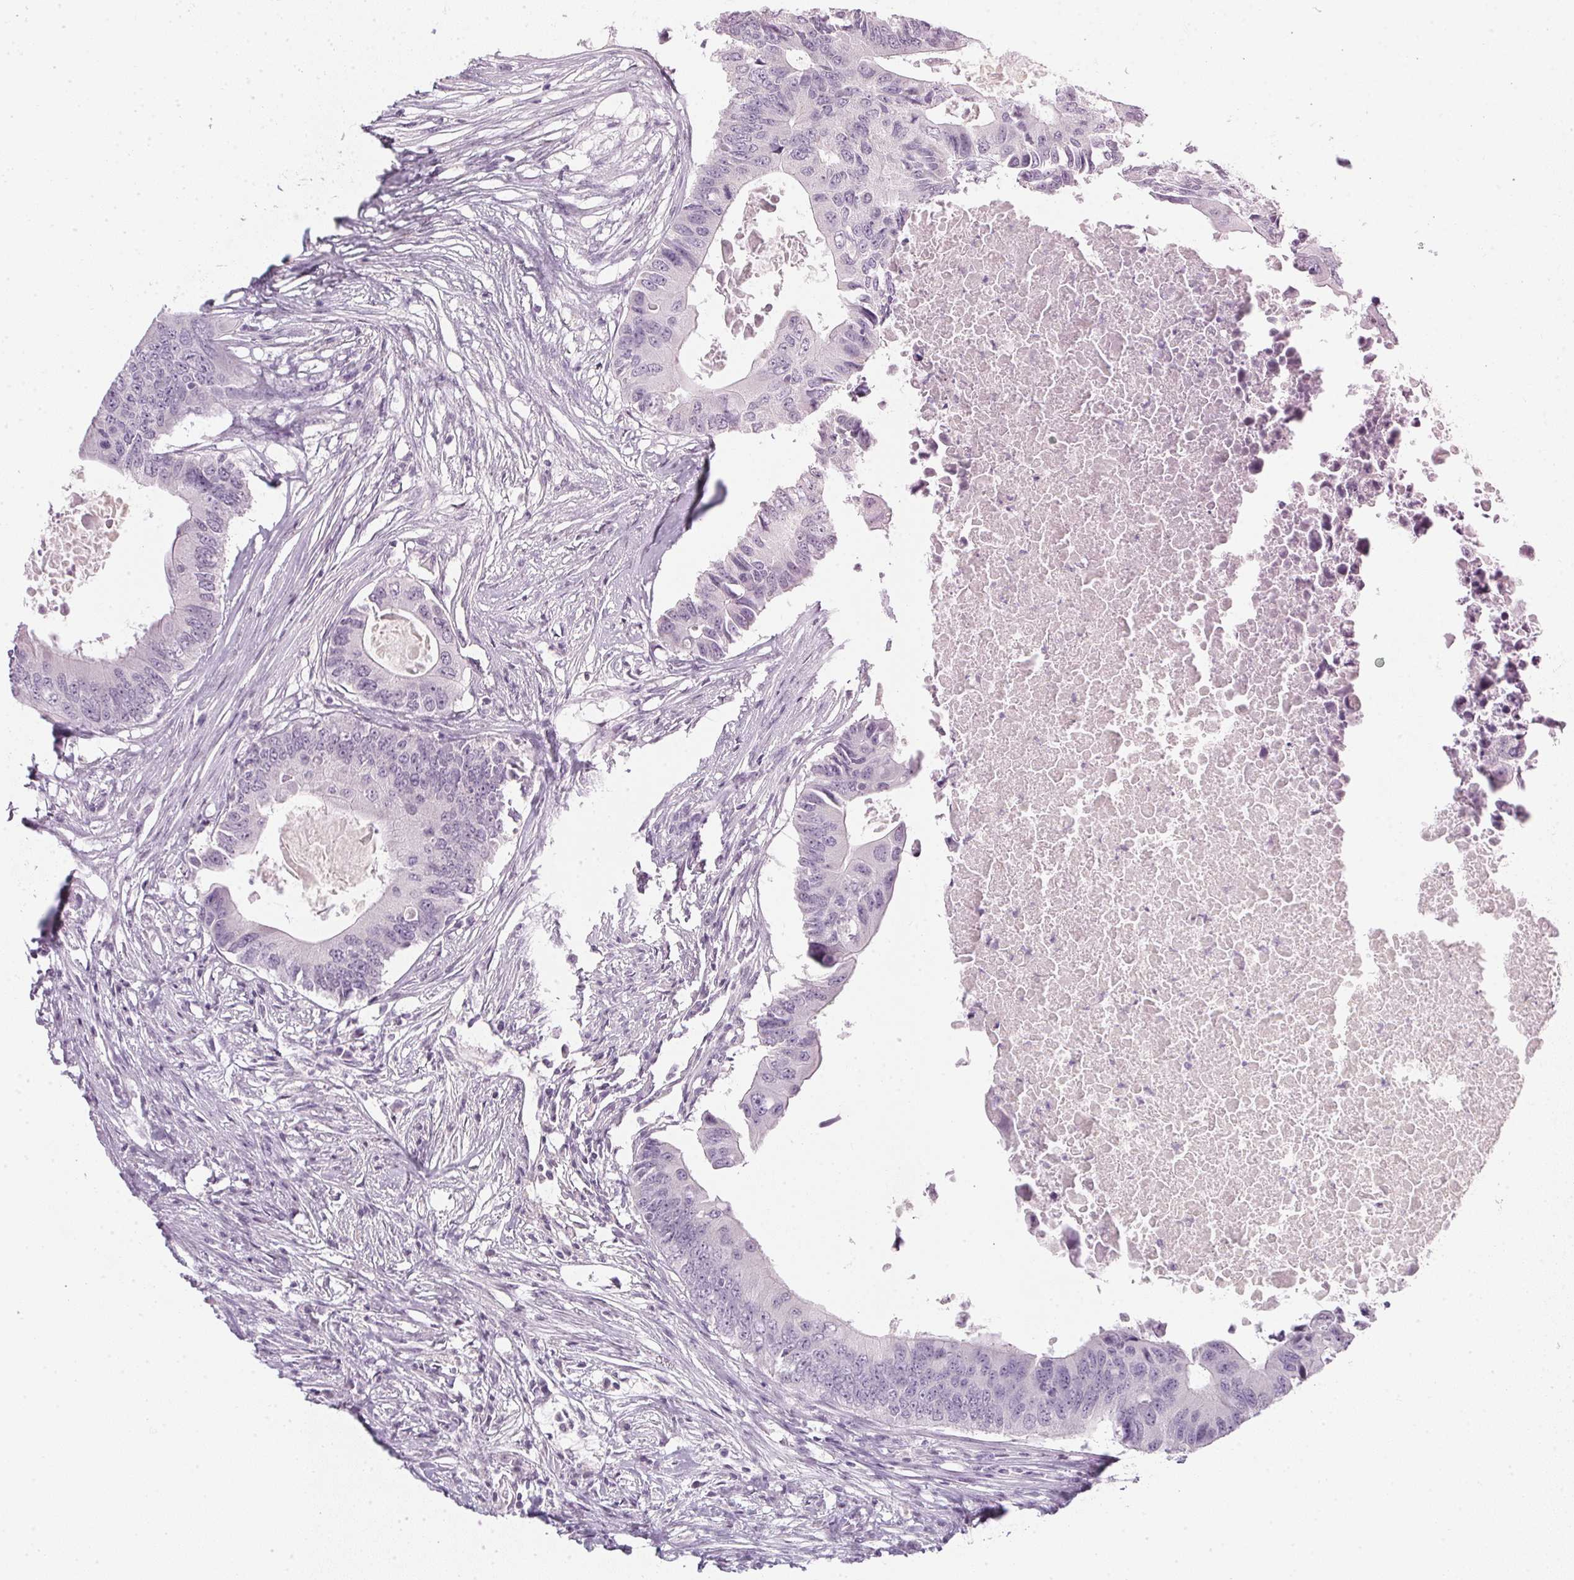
{"staining": {"intensity": "negative", "quantity": "none", "location": "none"}, "tissue": "colorectal cancer", "cell_type": "Tumor cells", "image_type": "cancer", "snomed": [{"axis": "morphology", "description": "Adenocarcinoma, NOS"}, {"axis": "topography", "description": "Colon"}], "caption": "Micrograph shows no significant protein staining in tumor cells of colorectal adenocarcinoma.", "gene": "TMEM72", "patient": {"sex": "male", "age": 71}}